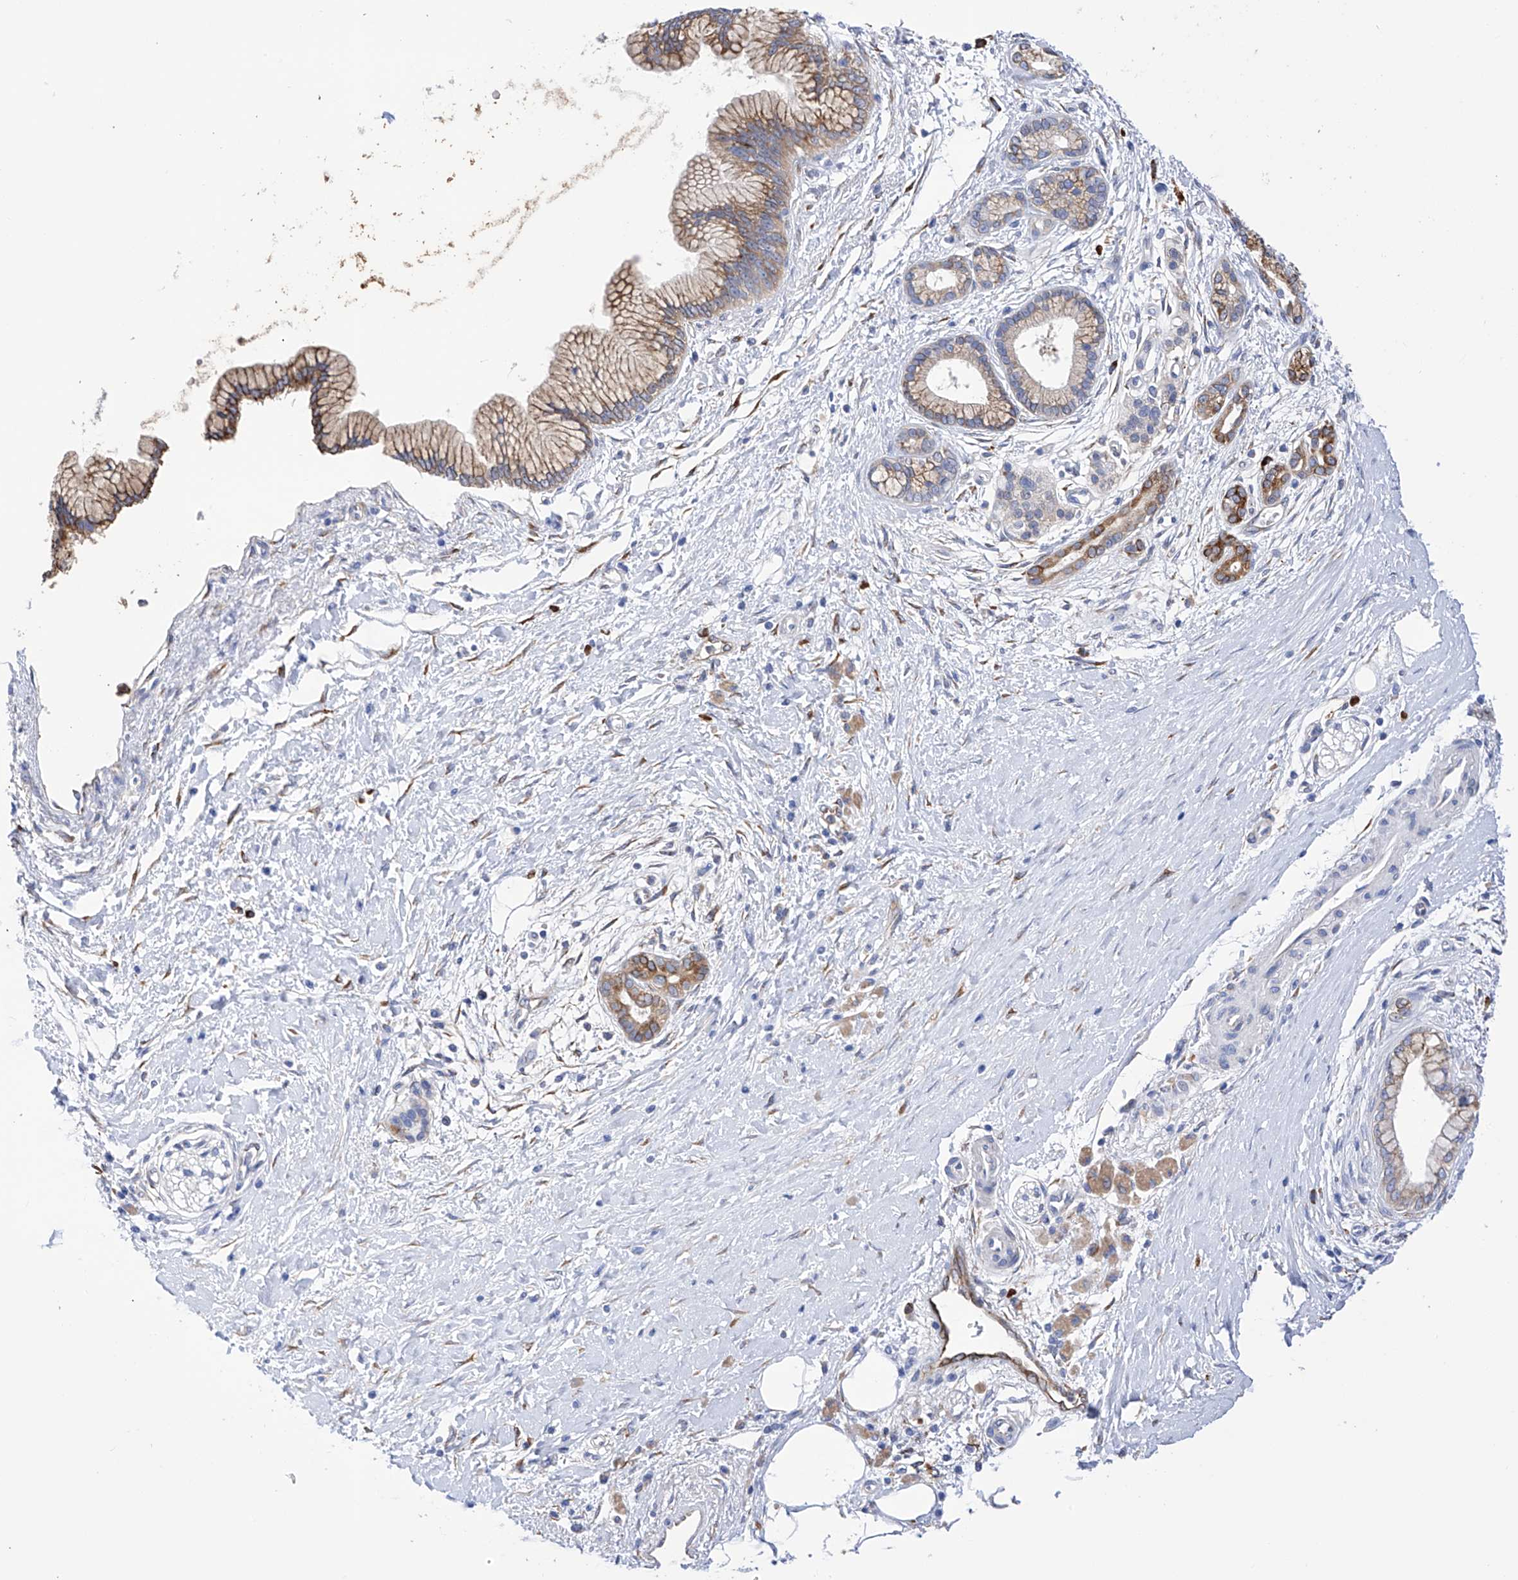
{"staining": {"intensity": "moderate", "quantity": "25%-75%", "location": "cytoplasmic/membranous"}, "tissue": "pancreatic cancer", "cell_type": "Tumor cells", "image_type": "cancer", "snomed": [{"axis": "morphology", "description": "Adenocarcinoma, NOS"}, {"axis": "topography", "description": "Pancreas"}], "caption": "Brown immunohistochemical staining in pancreatic cancer reveals moderate cytoplasmic/membranous positivity in about 25%-75% of tumor cells.", "gene": "PDIA5", "patient": {"sex": "male", "age": 58}}